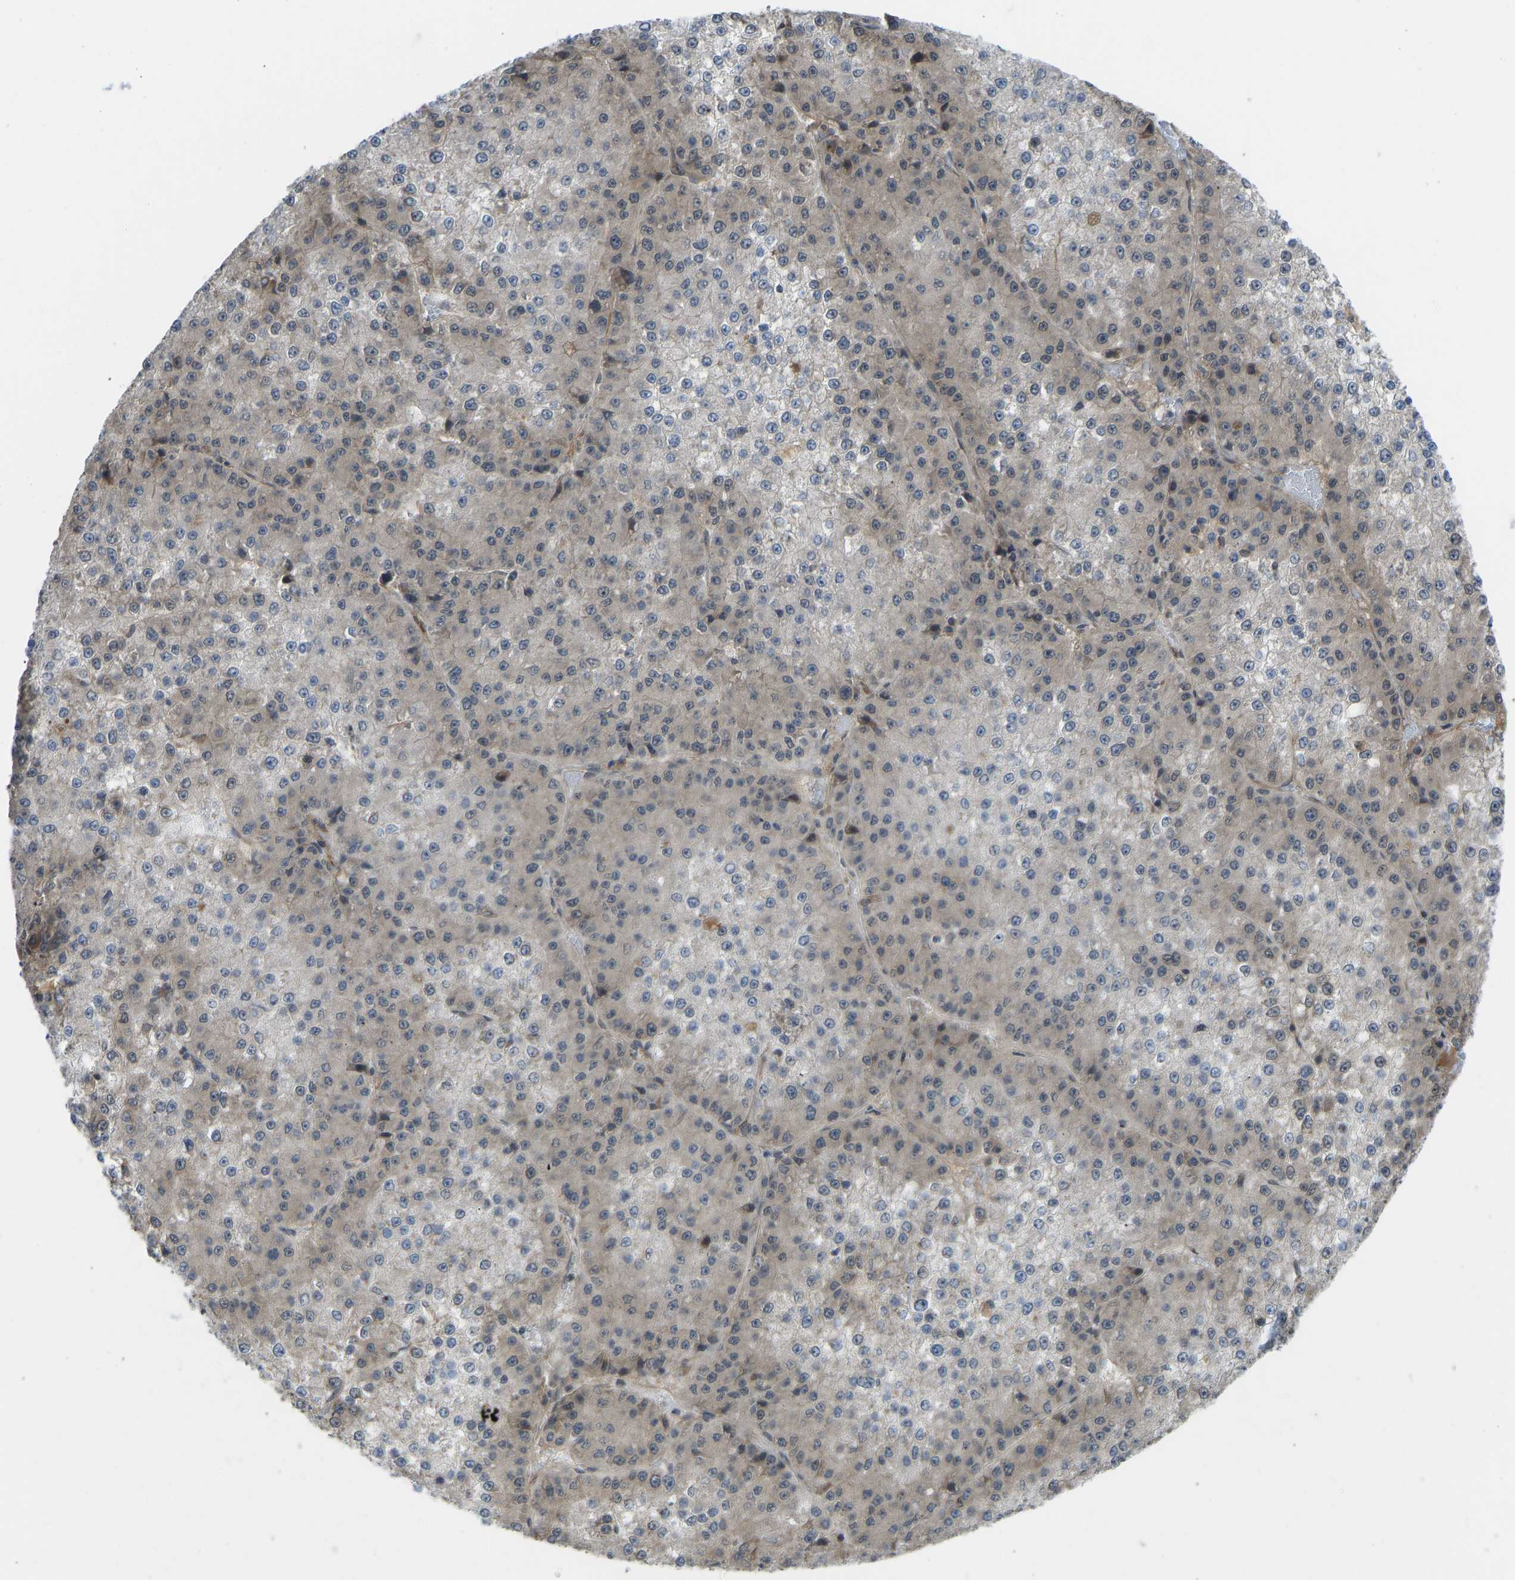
{"staining": {"intensity": "weak", "quantity": "25%-75%", "location": "cytoplasmic/membranous"}, "tissue": "liver cancer", "cell_type": "Tumor cells", "image_type": "cancer", "snomed": [{"axis": "morphology", "description": "Carcinoma, Hepatocellular, NOS"}, {"axis": "topography", "description": "Liver"}], "caption": "Brown immunohistochemical staining in human liver cancer reveals weak cytoplasmic/membranous positivity in approximately 25%-75% of tumor cells.", "gene": "CCT8", "patient": {"sex": "female", "age": 73}}